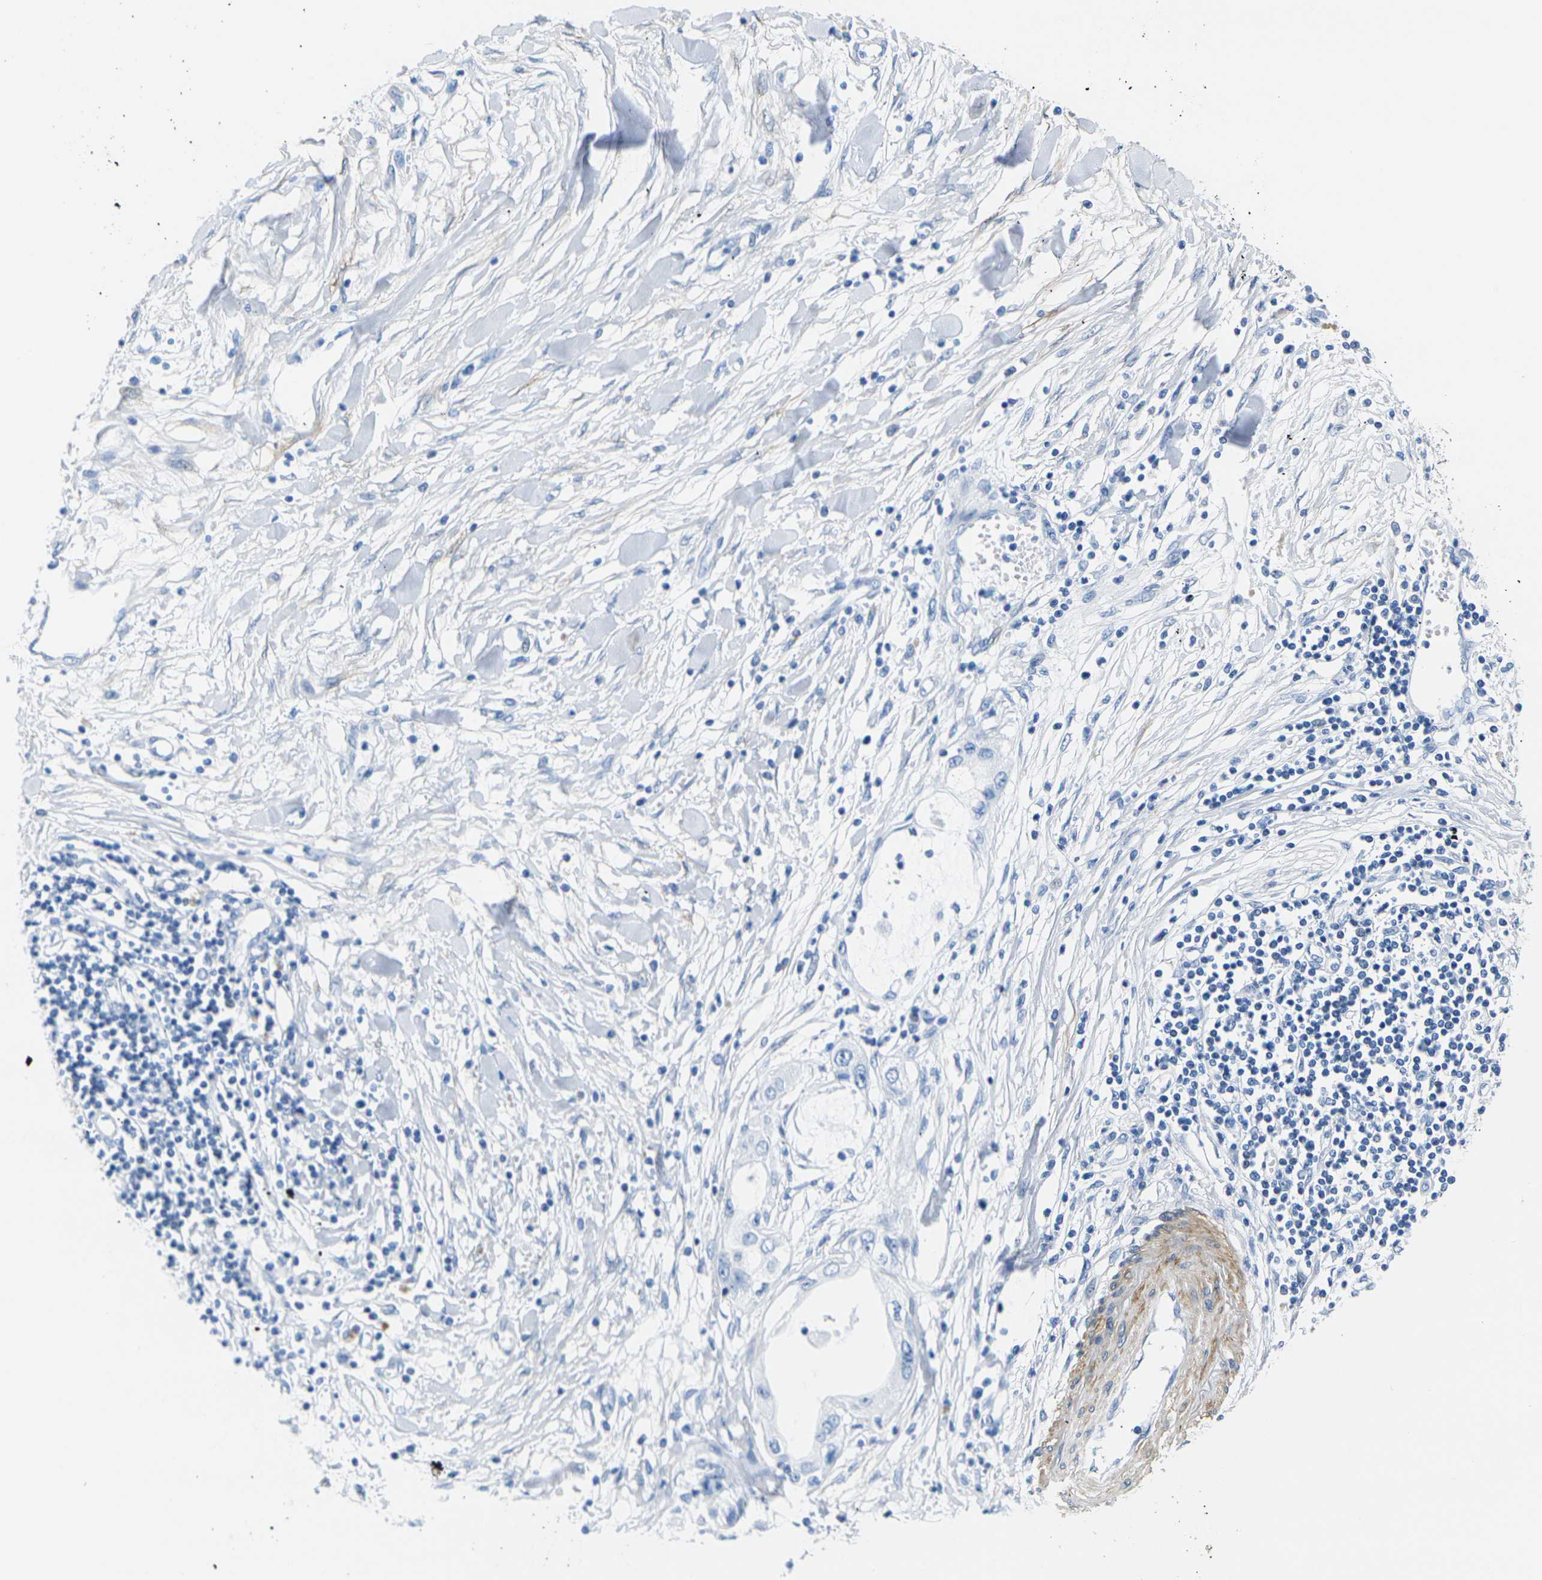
{"staining": {"intensity": "negative", "quantity": "none", "location": "none"}, "tissue": "pancreatic cancer", "cell_type": "Tumor cells", "image_type": "cancer", "snomed": [{"axis": "morphology", "description": "Adenocarcinoma, NOS"}, {"axis": "topography", "description": "Pancreas"}], "caption": "Immunohistochemistry of human adenocarcinoma (pancreatic) displays no positivity in tumor cells. (Immunohistochemistry (ihc), brightfield microscopy, high magnification).", "gene": "CNN1", "patient": {"sex": "female", "age": 70}}